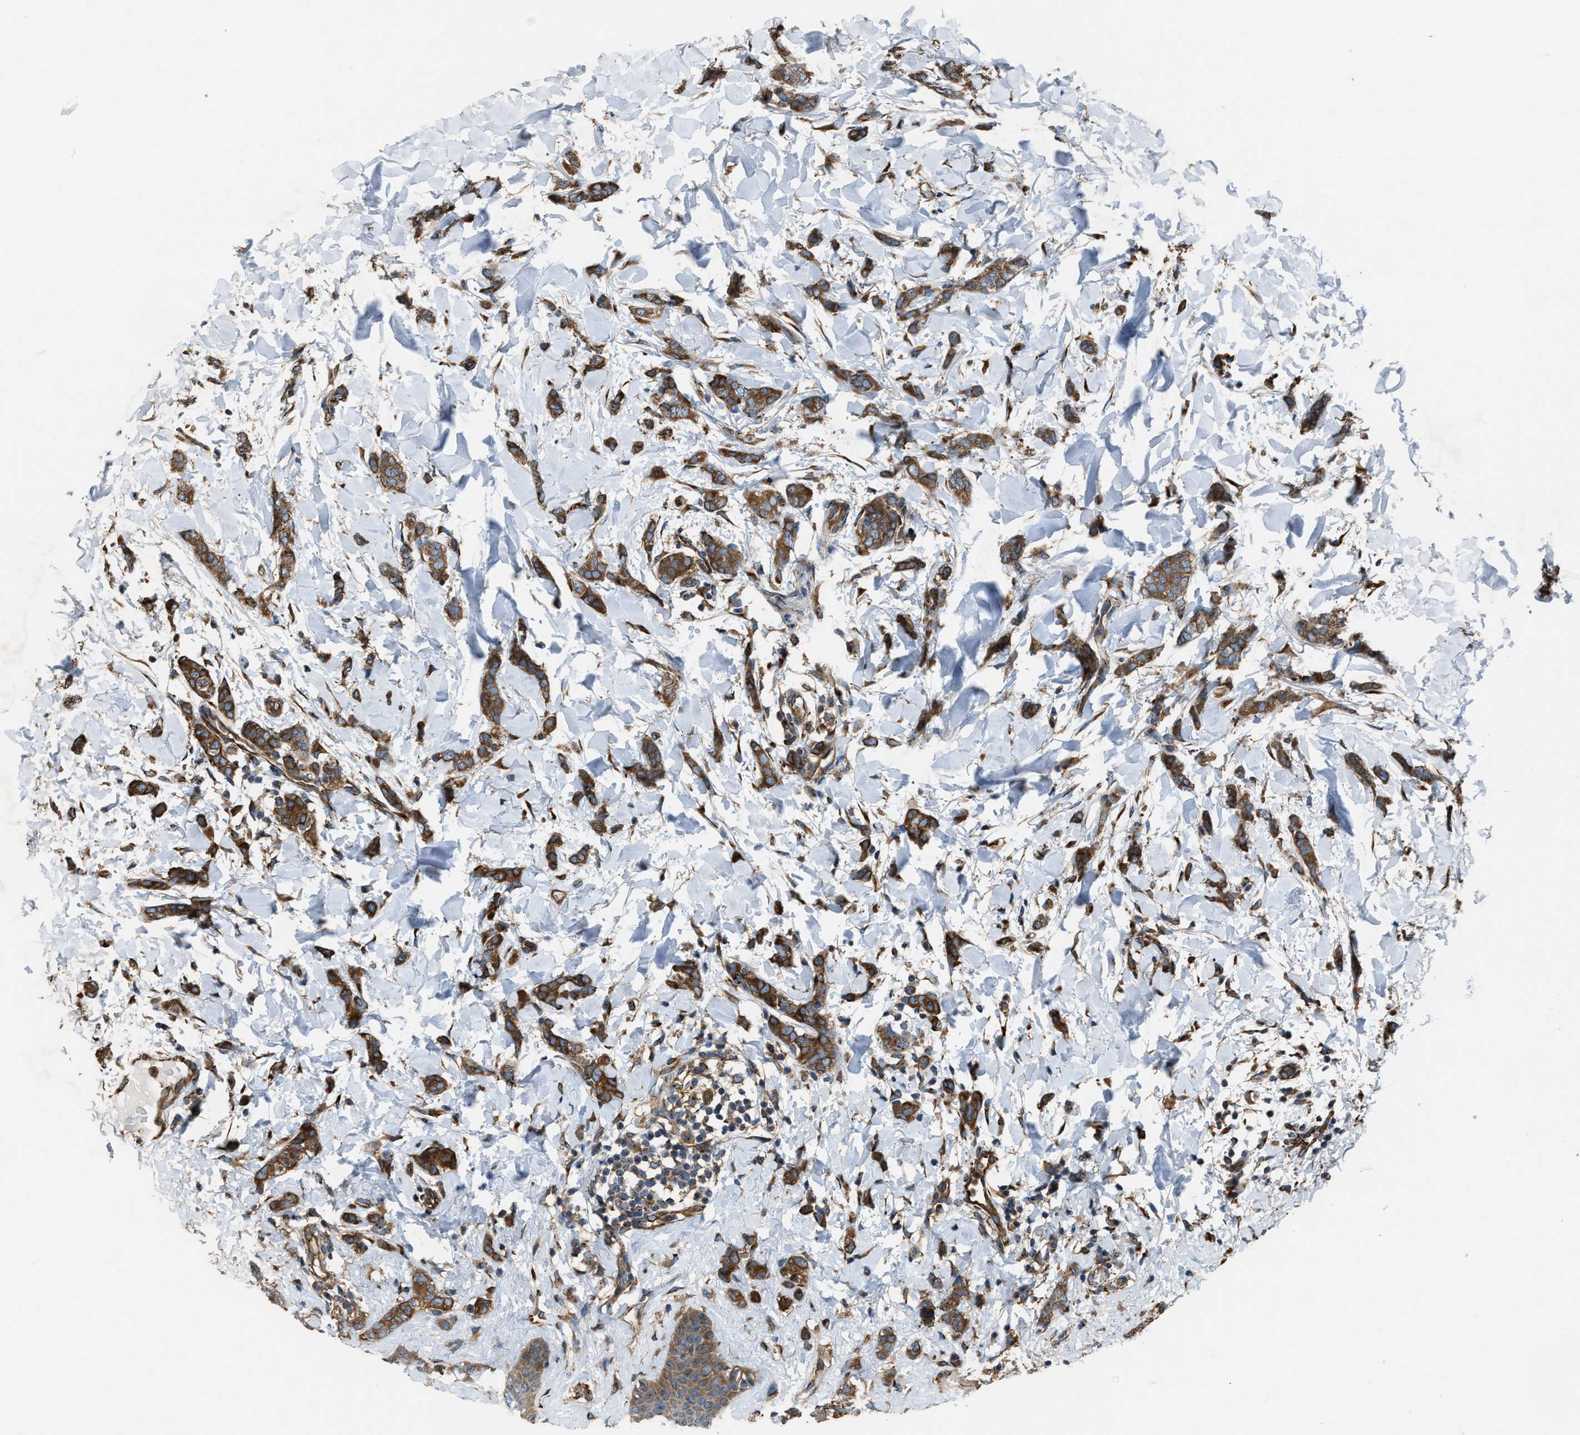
{"staining": {"intensity": "strong", "quantity": ">75%", "location": "cytoplasmic/membranous"}, "tissue": "breast cancer", "cell_type": "Tumor cells", "image_type": "cancer", "snomed": [{"axis": "morphology", "description": "Lobular carcinoma"}, {"axis": "topography", "description": "Skin"}, {"axis": "topography", "description": "Breast"}], "caption": "This image displays IHC staining of human breast lobular carcinoma, with high strong cytoplasmic/membranous positivity in about >75% of tumor cells.", "gene": "TRPC1", "patient": {"sex": "female", "age": 46}}